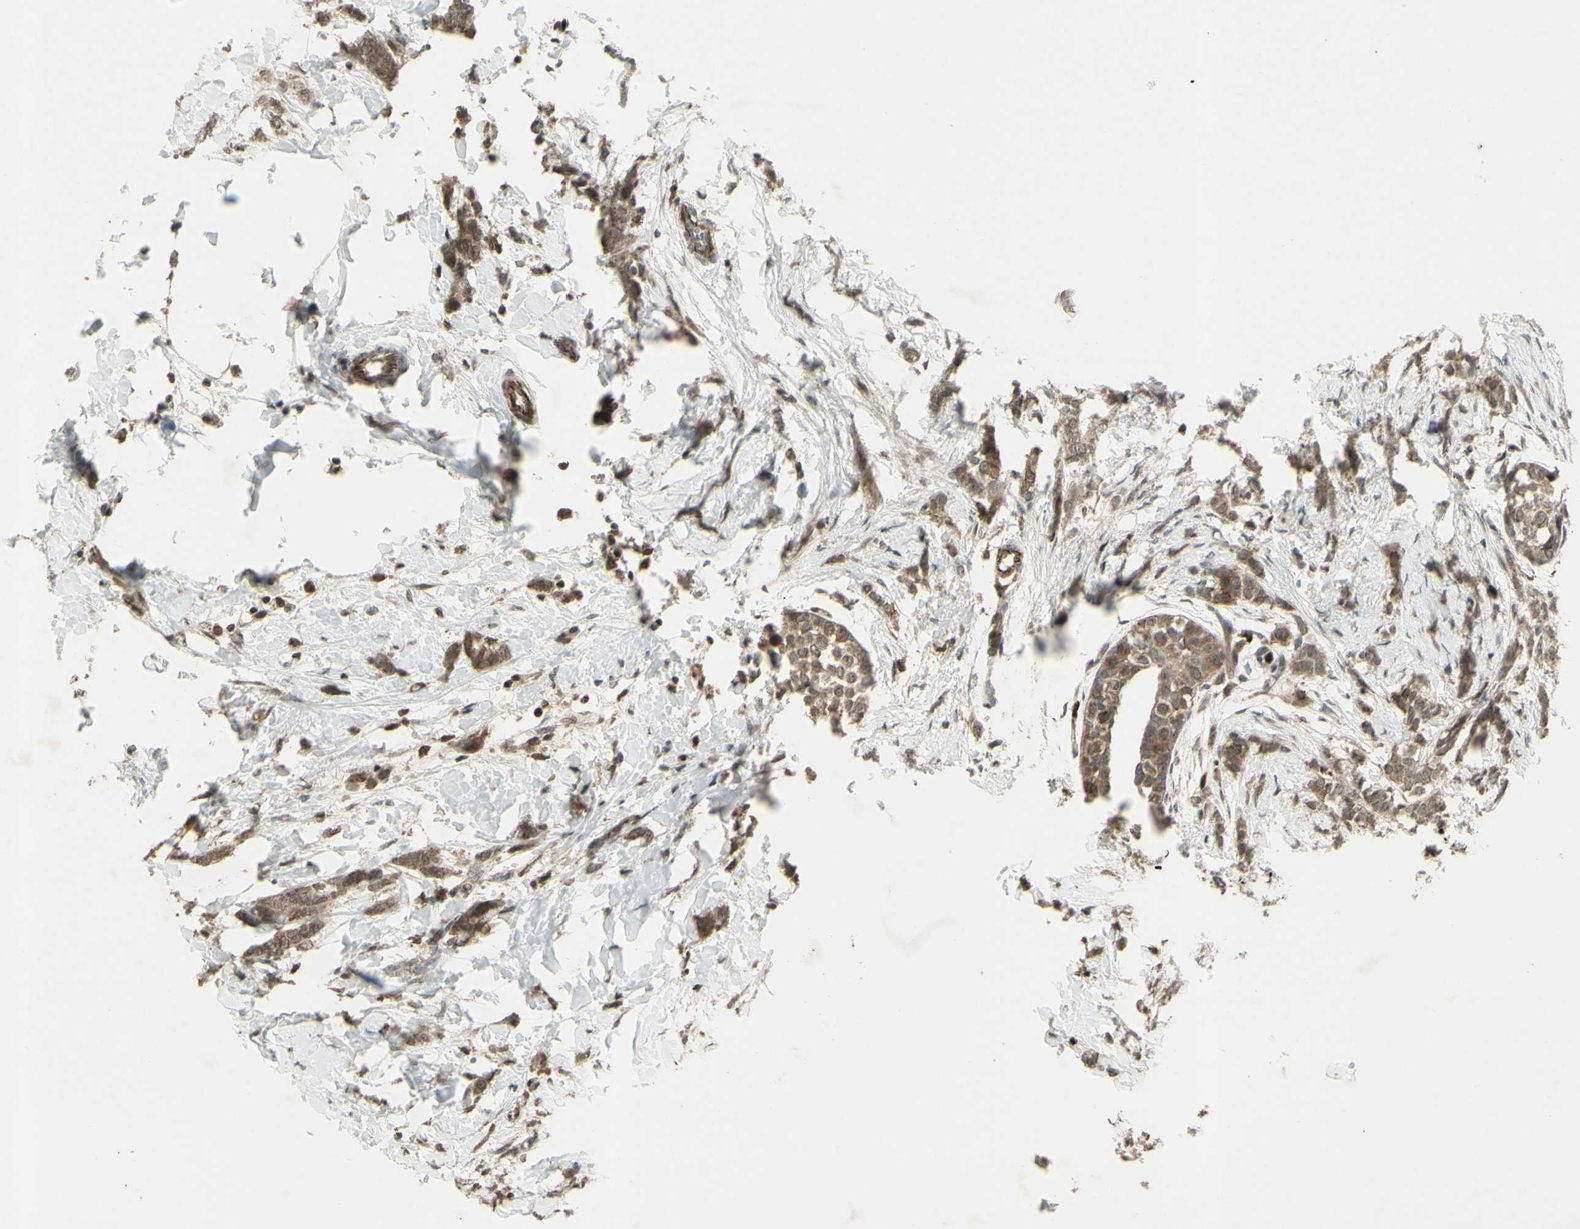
{"staining": {"intensity": "moderate", "quantity": ">75%", "location": "cytoplasmic/membranous"}, "tissue": "breast cancer", "cell_type": "Tumor cells", "image_type": "cancer", "snomed": [{"axis": "morphology", "description": "Lobular carcinoma, in situ"}, {"axis": "morphology", "description": "Lobular carcinoma"}, {"axis": "topography", "description": "Breast"}], "caption": "Immunohistochemical staining of human lobular carcinoma in situ (breast) displays medium levels of moderate cytoplasmic/membranous protein positivity in approximately >75% of tumor cells. Nuclei are stained in blue.", "gene": "BLNK", "patient": {"sex": "female", "age": 41}}